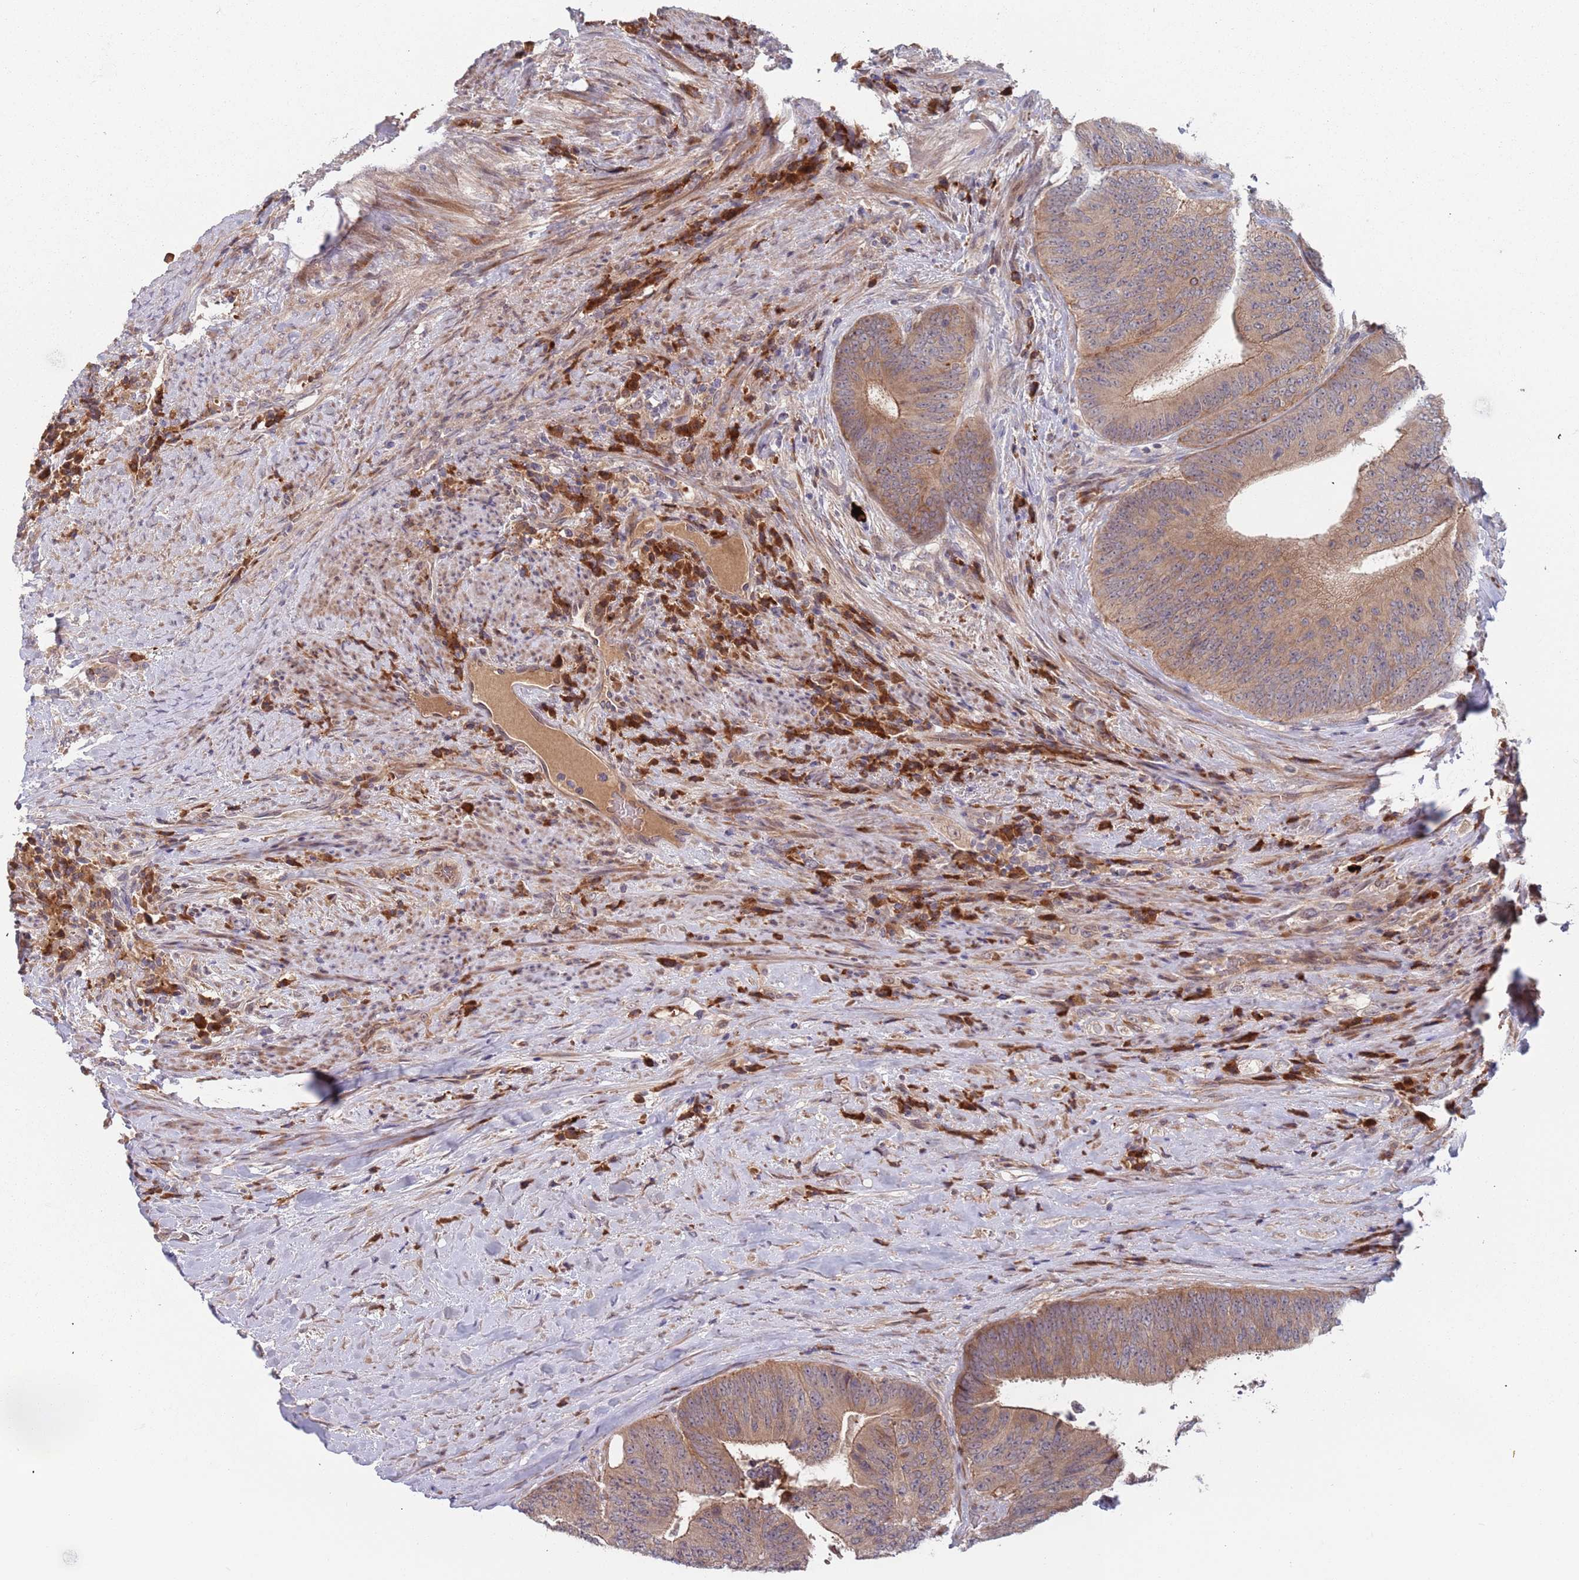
{"staining": {"intensity": "moderate", "quantity": ">75%", "location": "cytoplasmic/membranous"}, "tissue": "colorectal cancer", "cell_type": "Tumor cells", "image_type": "cancer", "snomed": [{"axis": "morphology", "description": "Adenocarcinoma, NOS"}, {"axis": "topography", "description": "Rectum"}], "caption": "The micrograph demonstrates immunohistochemical staining of colorectal cancer. There is moderate cytoplasmic/membranous staining is identified in approximately >75% of tumor cells.", "gene": "ZNF140", "patient": {"sex": "male", "age": 72}}